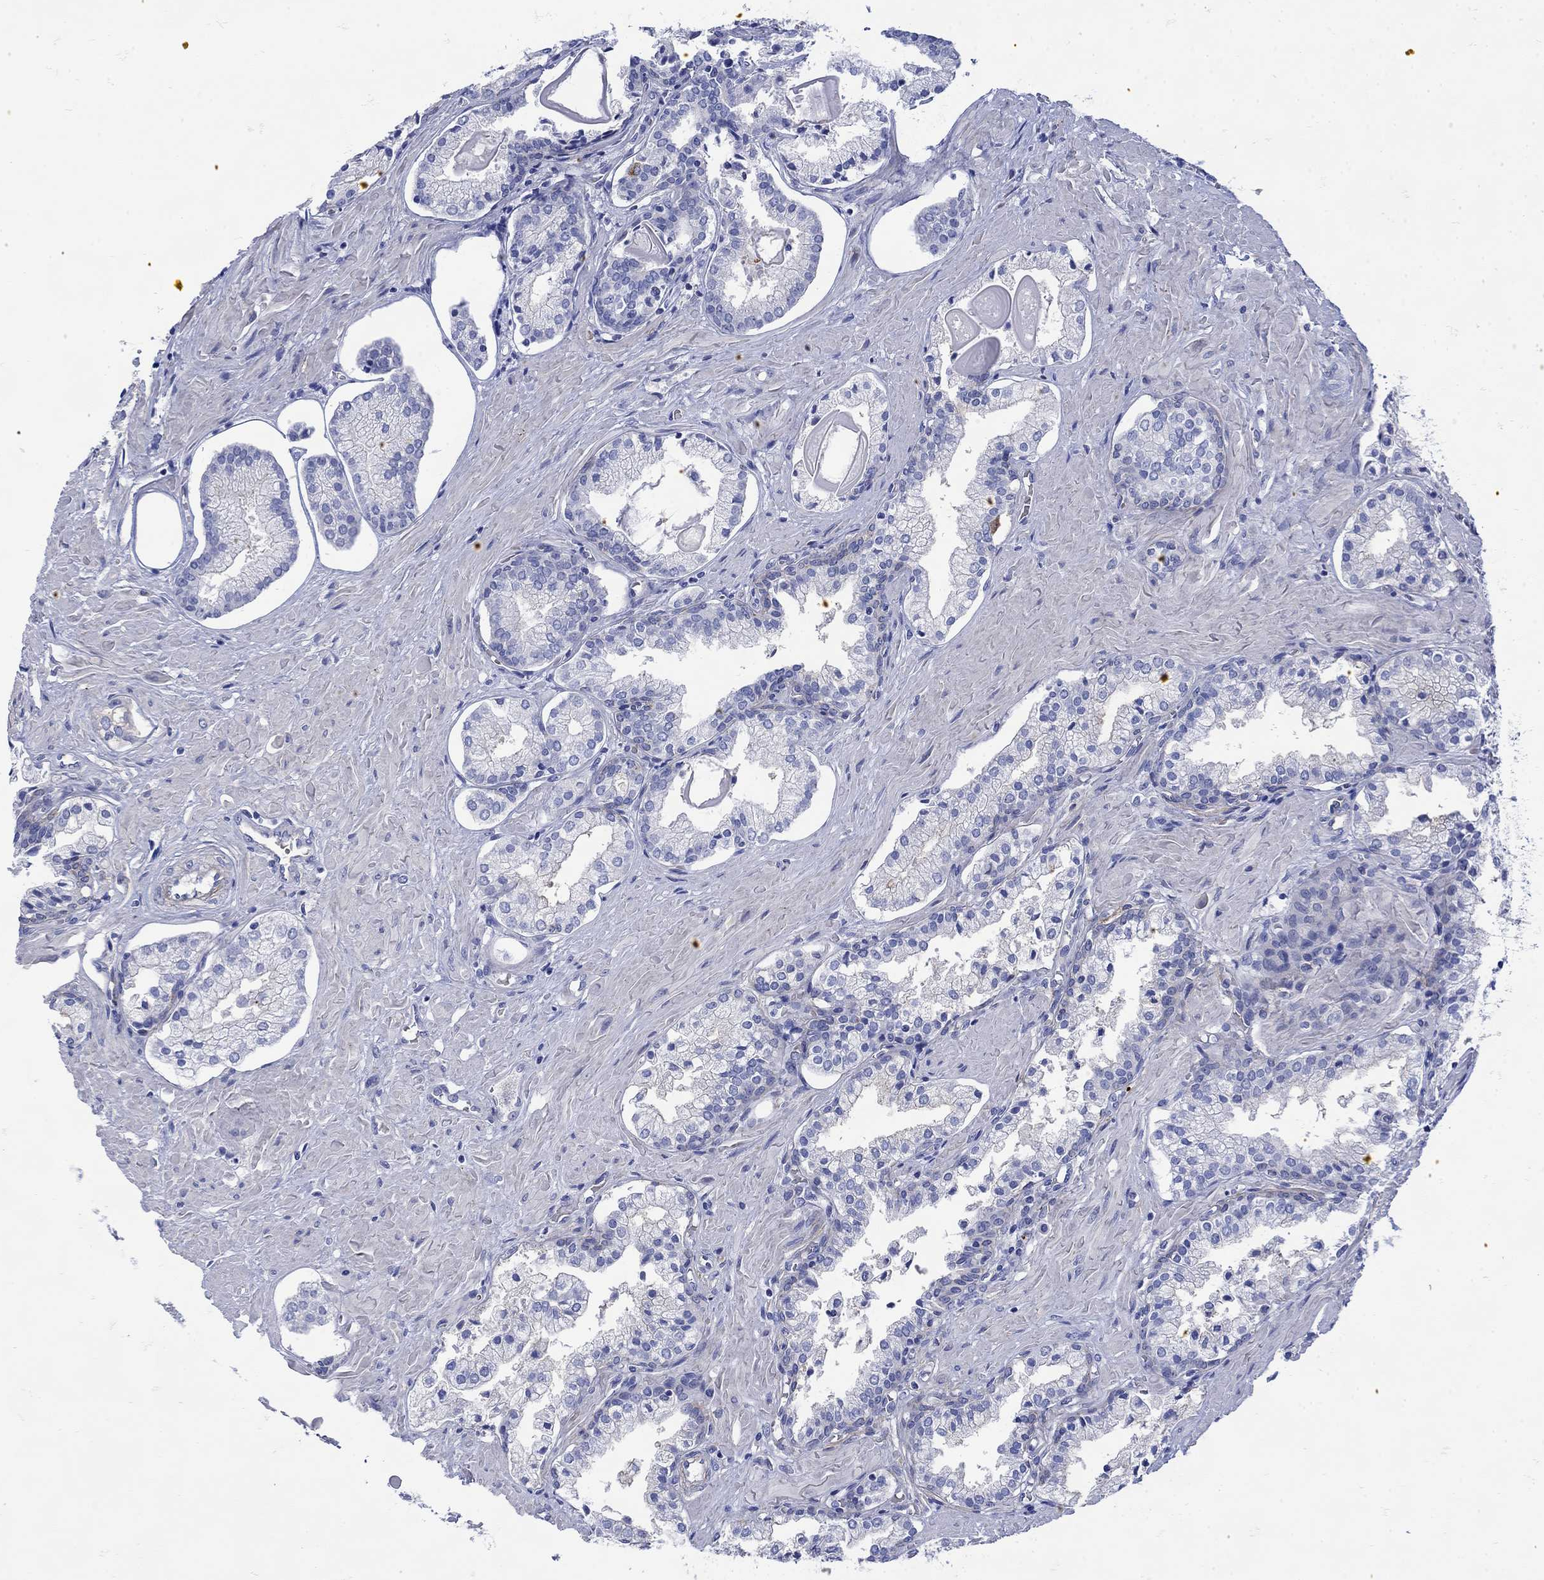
{"staining": {"intensity": "negative", "quantity": "none", "location": "none"}, "tissue": "prostate cancer", "cell_type": "Tumor cells", "image_type": "cancer", "snomed": [{"axis": "morphology", "description": "Adenocarcinoma, NOS"}, {"axis": "topography", "description": "Prostate and seminal vesicle, NOS"}, {"axis": "topography", "description": "Prostate"}], "caption": "Protein analysis of prostate cancer (adenocarcinoma) displays no significant staining in tumor cells.", "gene": "ANKMY1", "patient": {"sex": "male", "age": 44}}